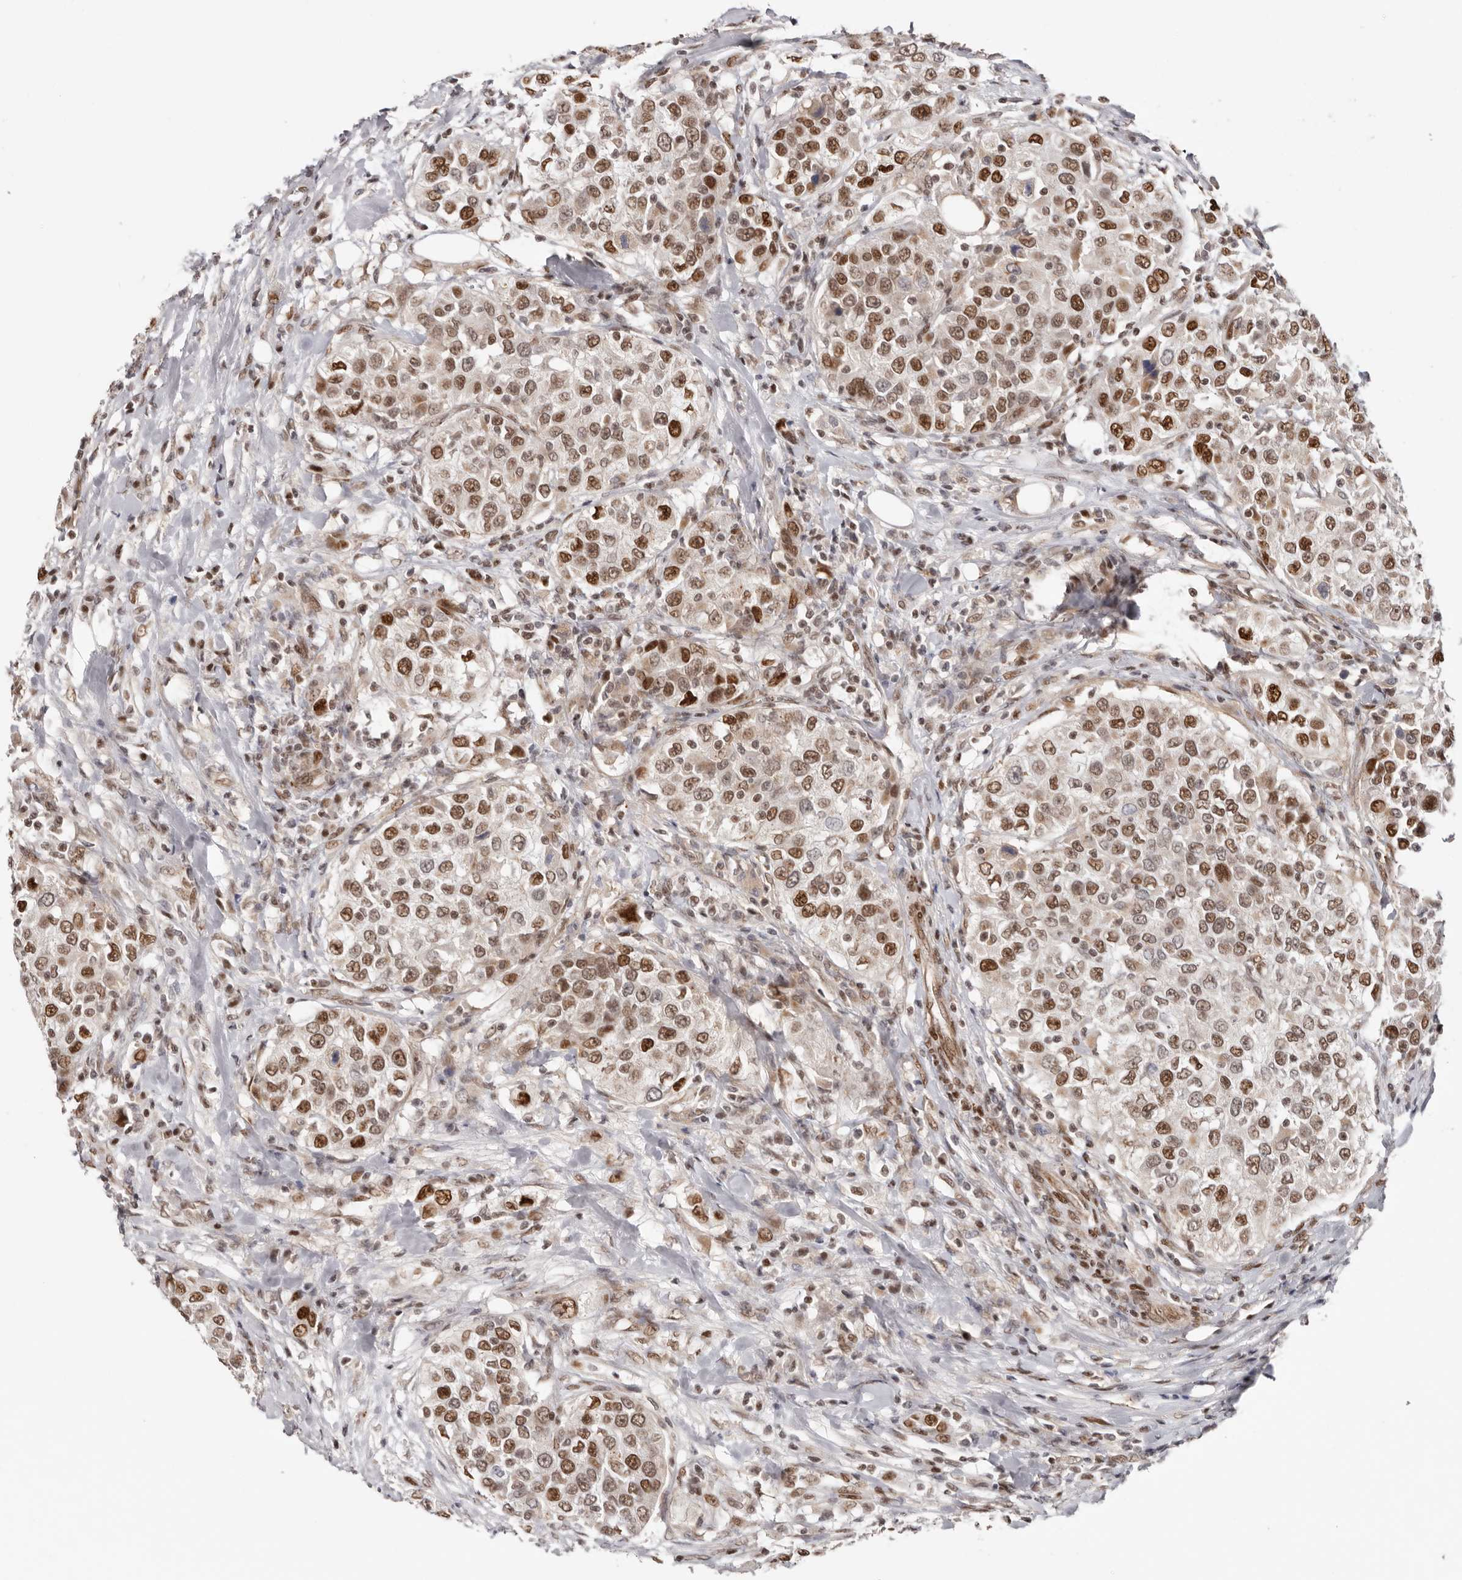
{"staining": {"intensity": "moderate", "quantity": ">75%", "location": "nuclear"}, "tissue": "urothelial cancer", "cell_type": "Tumor cells", "image_type": "cancer", "snomed": [{"axis": "morphology", "description": "Urothelial carcinoma, High grade"}, {"axis": "topography", "description": "Urinary bladder"}], "caption": "Tumor cells display moderate nuclear staining in about >75% of cells in urothelial cancer.", "gene": "SMAD7", "patient": {"sex": "female", "age": 80}}